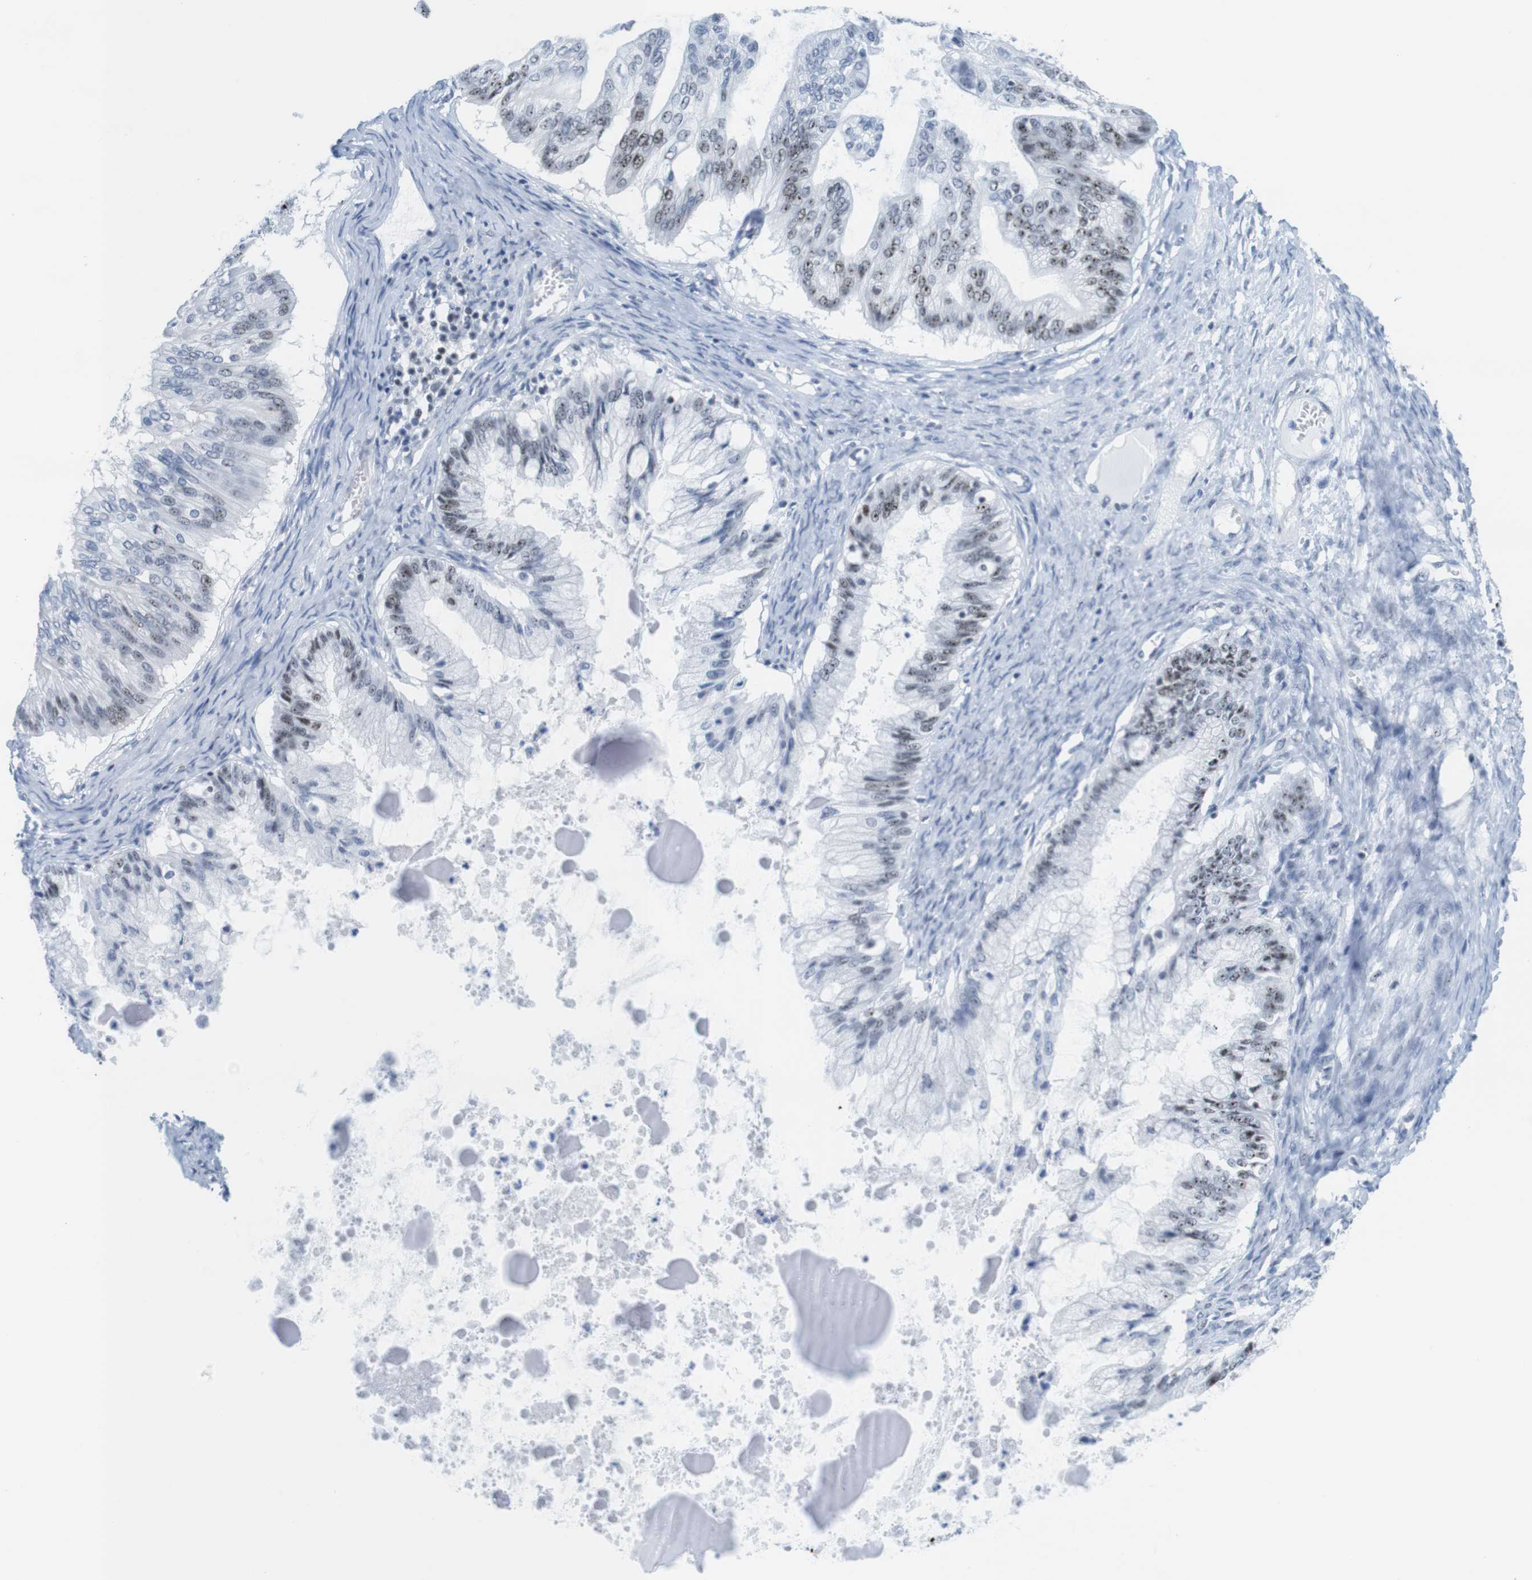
{"staining": {"intensity": "moderate", "quantity": "25%-75%", "location": "nuclear"}, "tissue": "ovarian cancer", "cell_type": "Tumor cells", "image_type": "cancer", "snomed": [{"axis": "morphology", "description": "Cystadenocarcinoma, mucinous, NOS"}, {"axis": "topography", "description": "Ovary"}], "caption": "Approximately 25%-75% of tumor cells in human ovarian cancer exhibit moderate nuclear protein positivity as visualized by brown immunohistochemical staining.", "gene": "NIFK", "patient": {"sex": "female", "age": 57}}